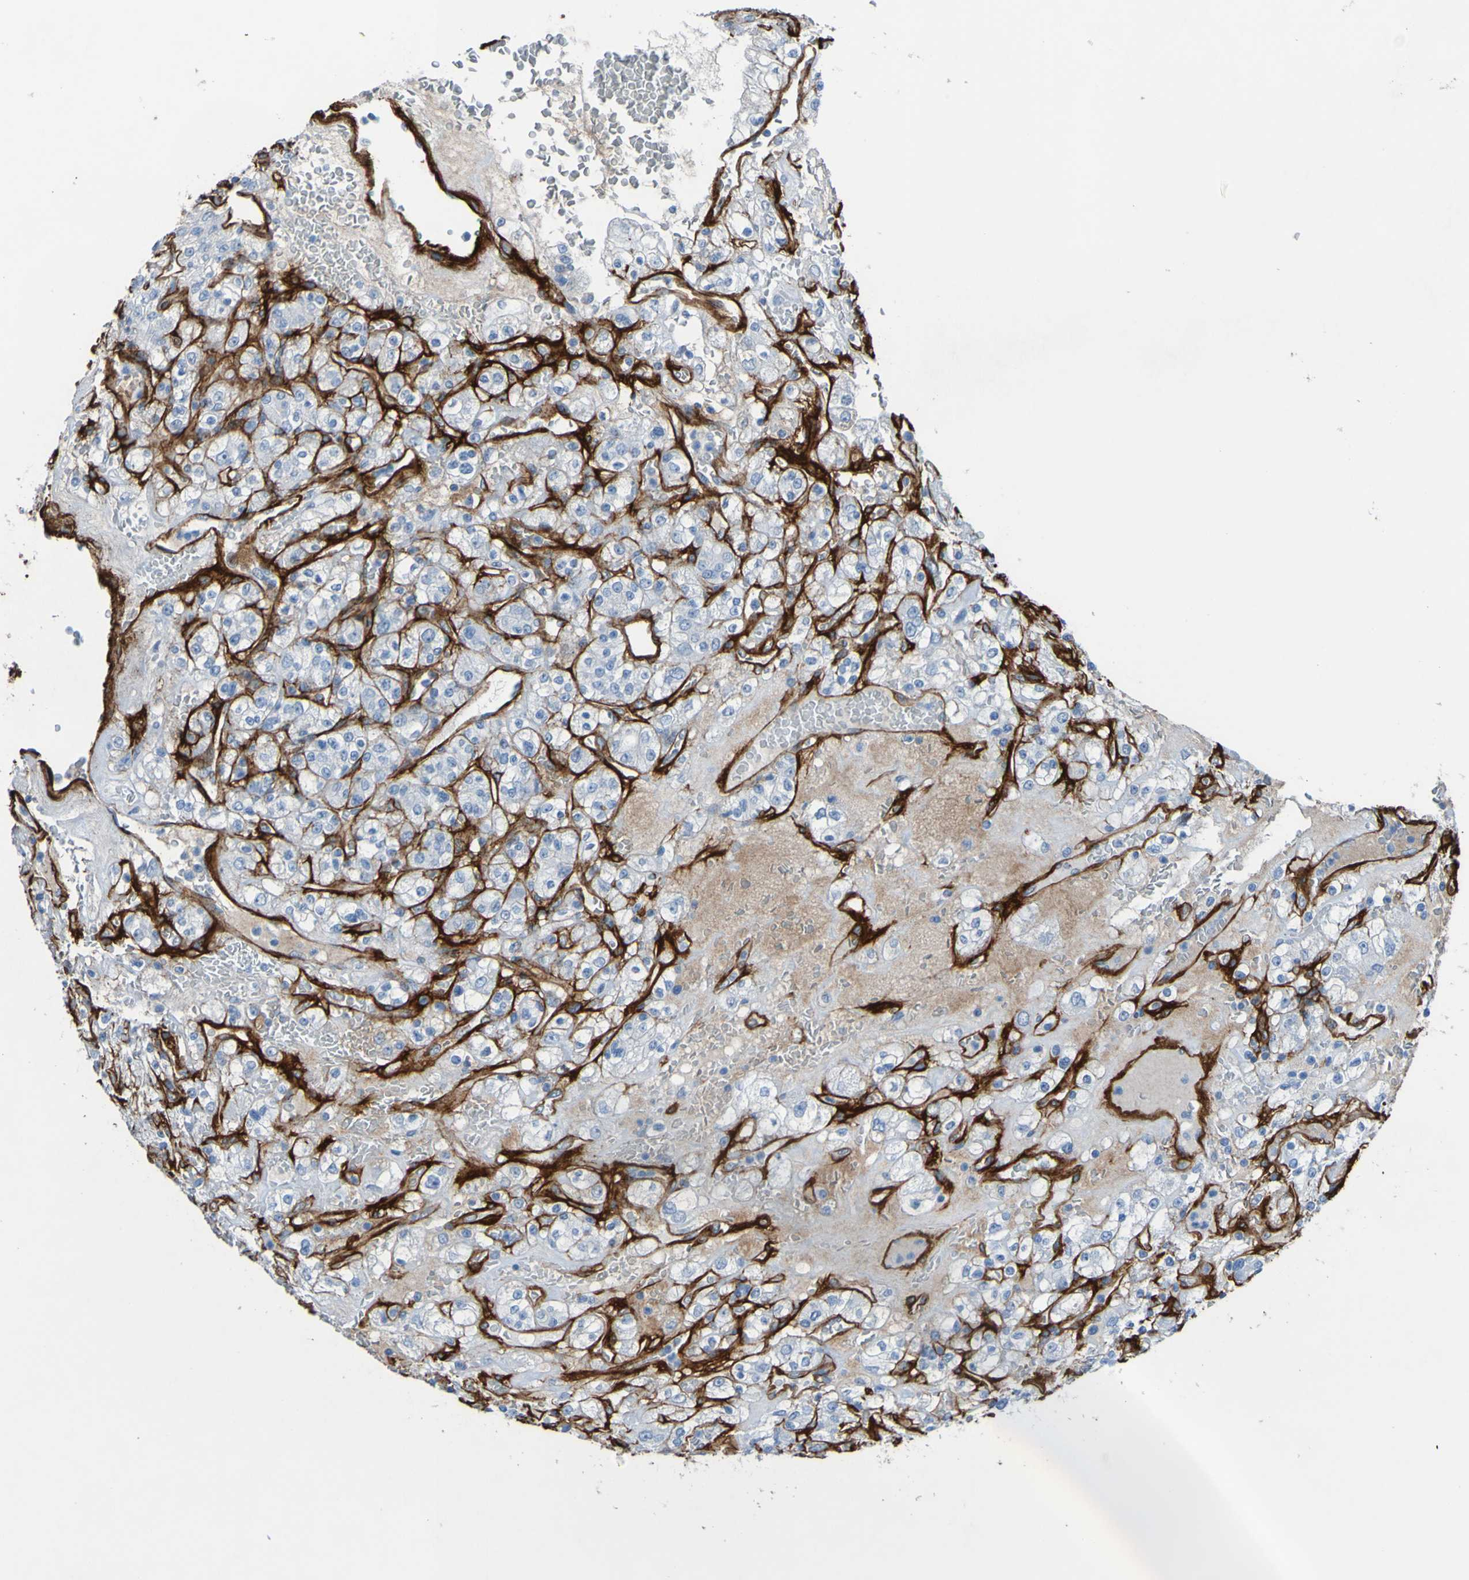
{"staining": {"intensity": "negative", "quantity": "none", "location": "none"}, "tissue": "renal cancer", "cell_type": "Tumor cells", "image_type": "cancer", "snomed": [{"axis": "morphology", "description": "Normal tissue, NOS"}, {"axis": "morphology", "description": "Adenocarcinoma, NOS"}, {"axis": "topography", "description": "Kidney"}], "caption": "Tumor cells show no significant protein expression in renal cancer (adenocarcinoma).", "gene": "COL4A2", "patient": {"sex": "female", "age": 72}}